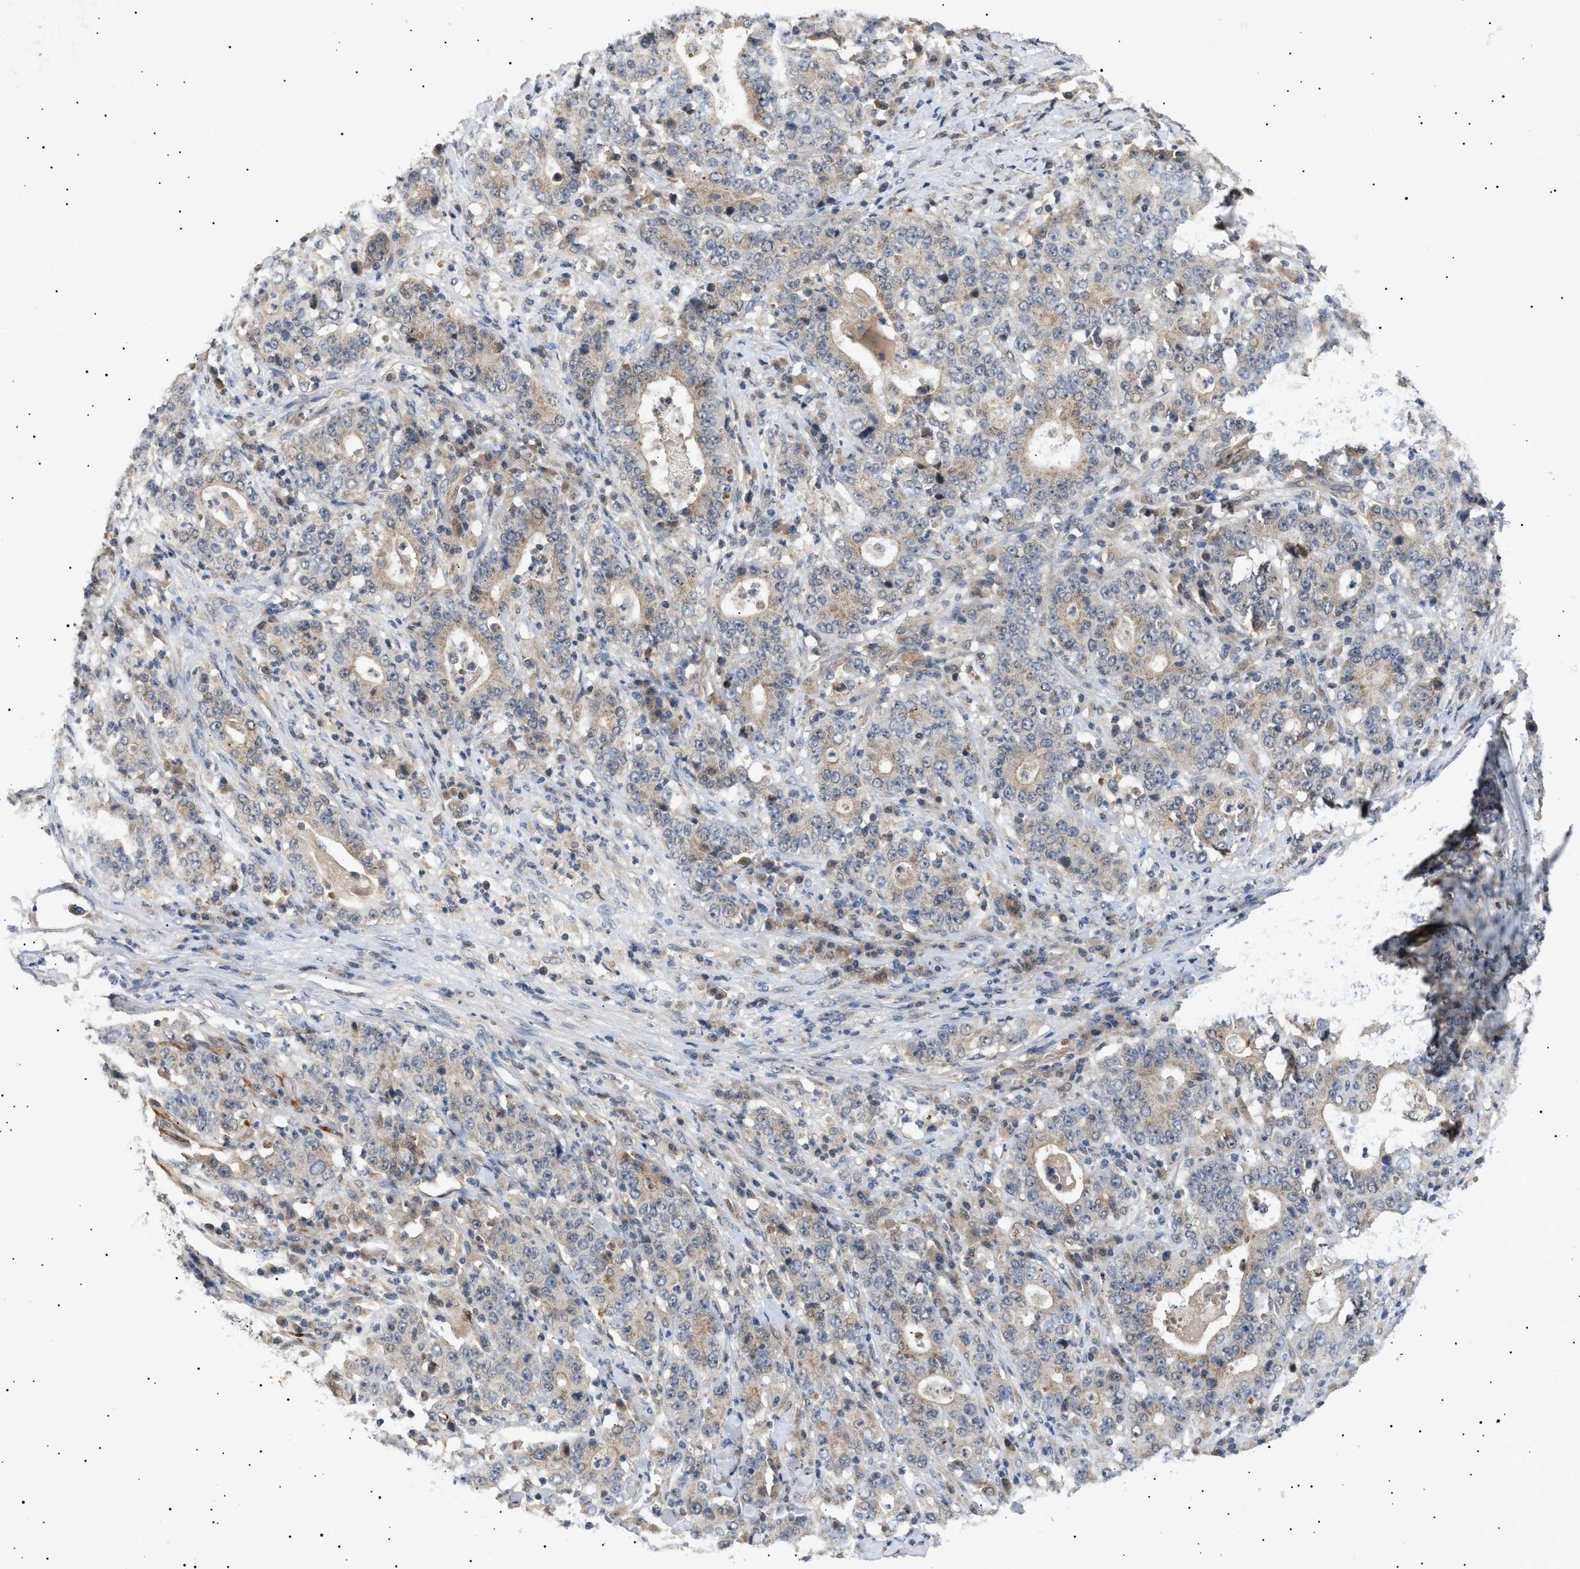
{"staining": {"intensity": "weak", "quantity": "25%-75%", "location": "cytoplasmic/membranous"}, "tissue": "stomach cancer", "cell_type": "Tumor cells", "image_type": "cancer", "snomed": [{"axis": "morphology", "description": "Normal tissue, NOS"}, {"axis": "morphology", "description": "Adenocarcinoma, NOS"}, {"axis": "topography", "description": "Stomach, upper"}, {"axis": "topography", "description": "Stomach"}], "caption": "Tumor cells exhibit low levels of weak cytoplasmic/membranous staining in approximately 25%-75% of cells in human adenocarcinoma (stomach).", "gene": "SIRT5", "patient": {"sex": "male", "age": 59}}